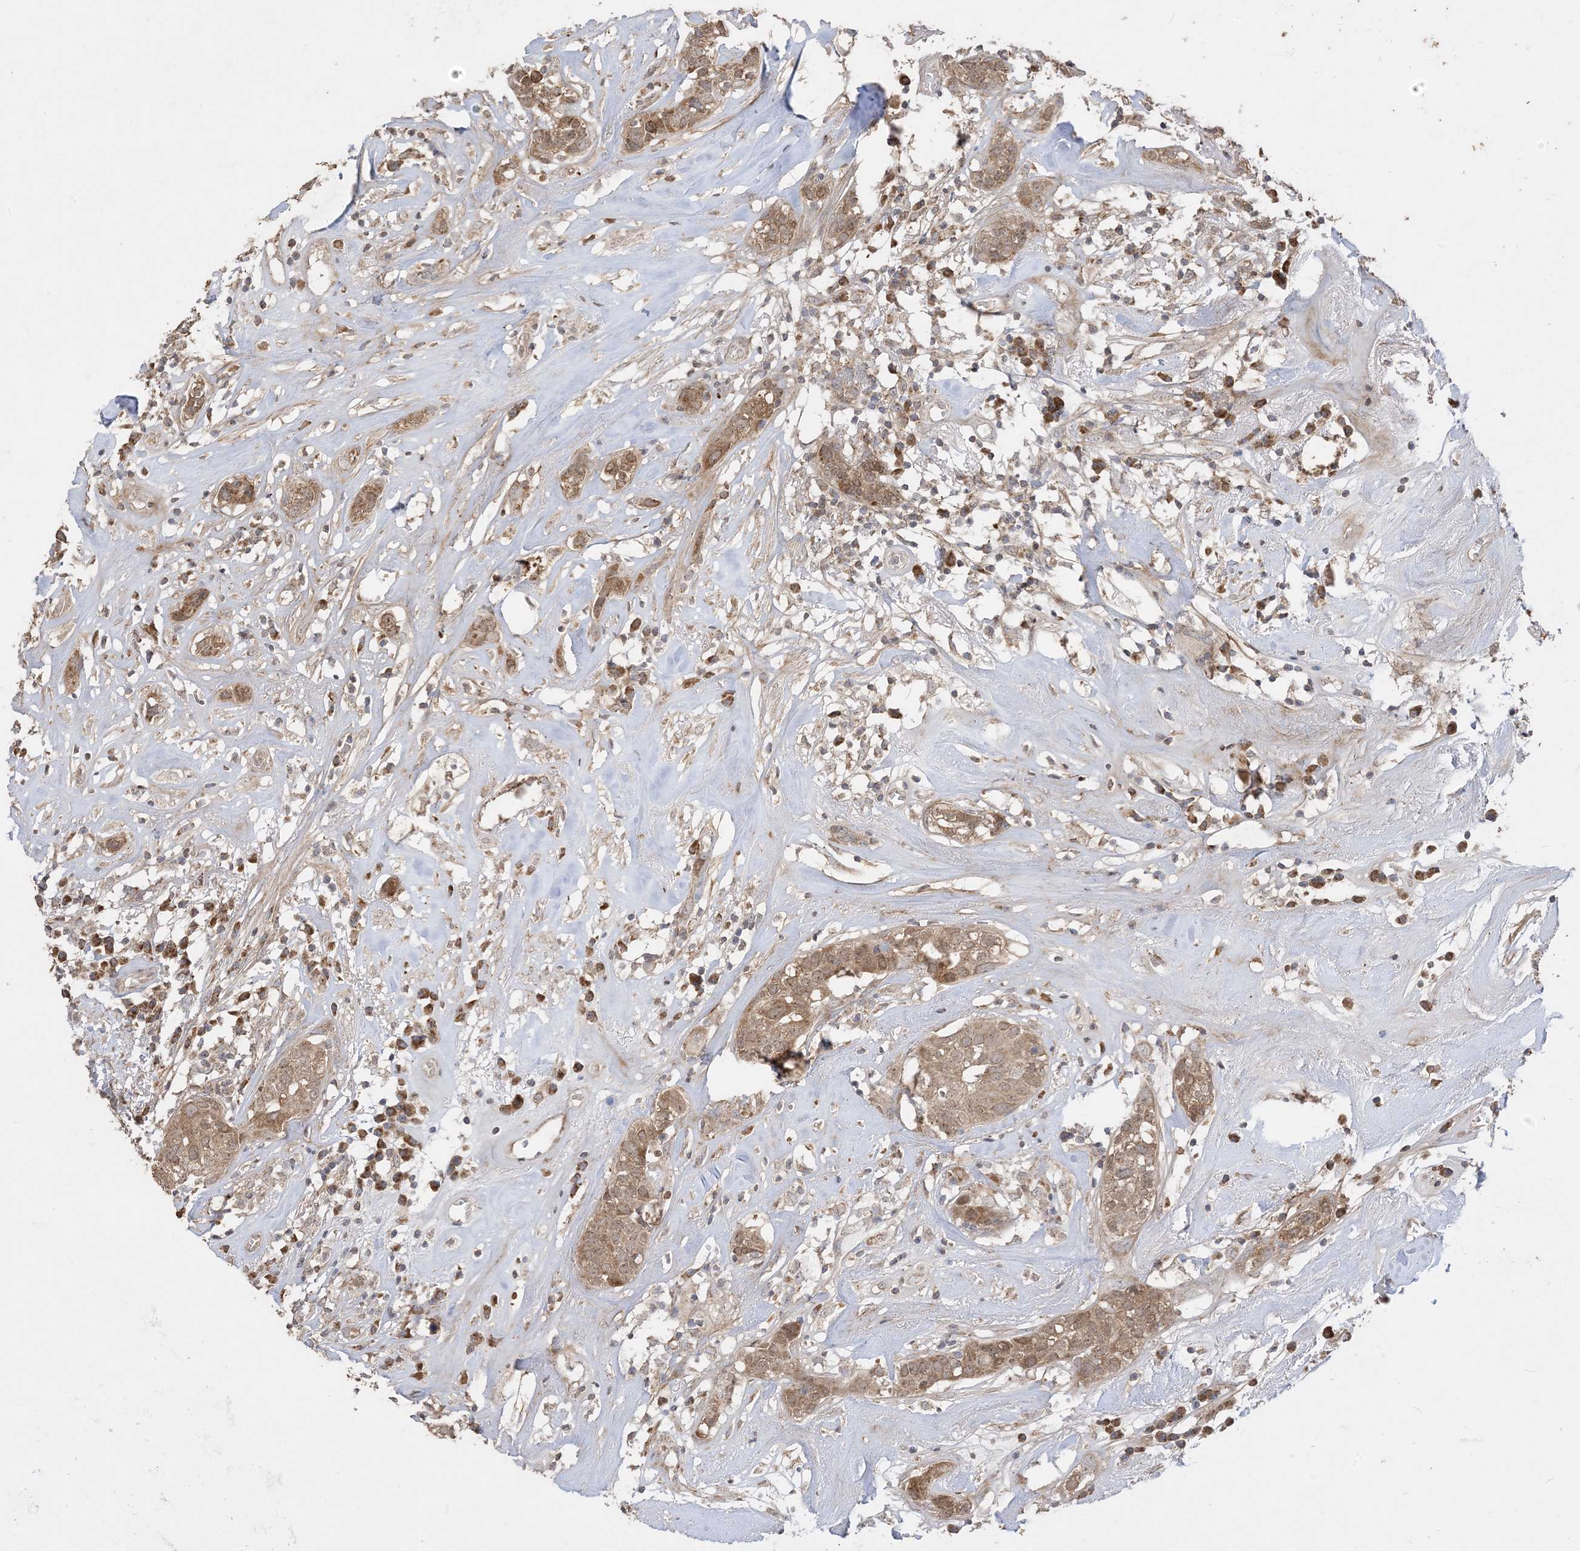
{"staining": {"intensity": "strong", "quantity": ">75%", "location": "cytoplasmic/membranous,nuclear"}, "tissue": "head and neck cancer", "cell_type": "Tumor cells", "image_type": "cancer", "snomed": [{"axis": "morphology", "description": "Adenocarcinoma, NOS"}, {"axis": "topography", "description": "Salivary gland"}, {"axis": "topography", "description": "Head-Neck"}], "caption": "Tumor cells reveal strong cytoplasmic/membranous and nuclear expression in about >75% of cells in head and neck adenocarcinoma.", "gene": "SIRT3", "patient": {"sex": "female", "age": 65}}